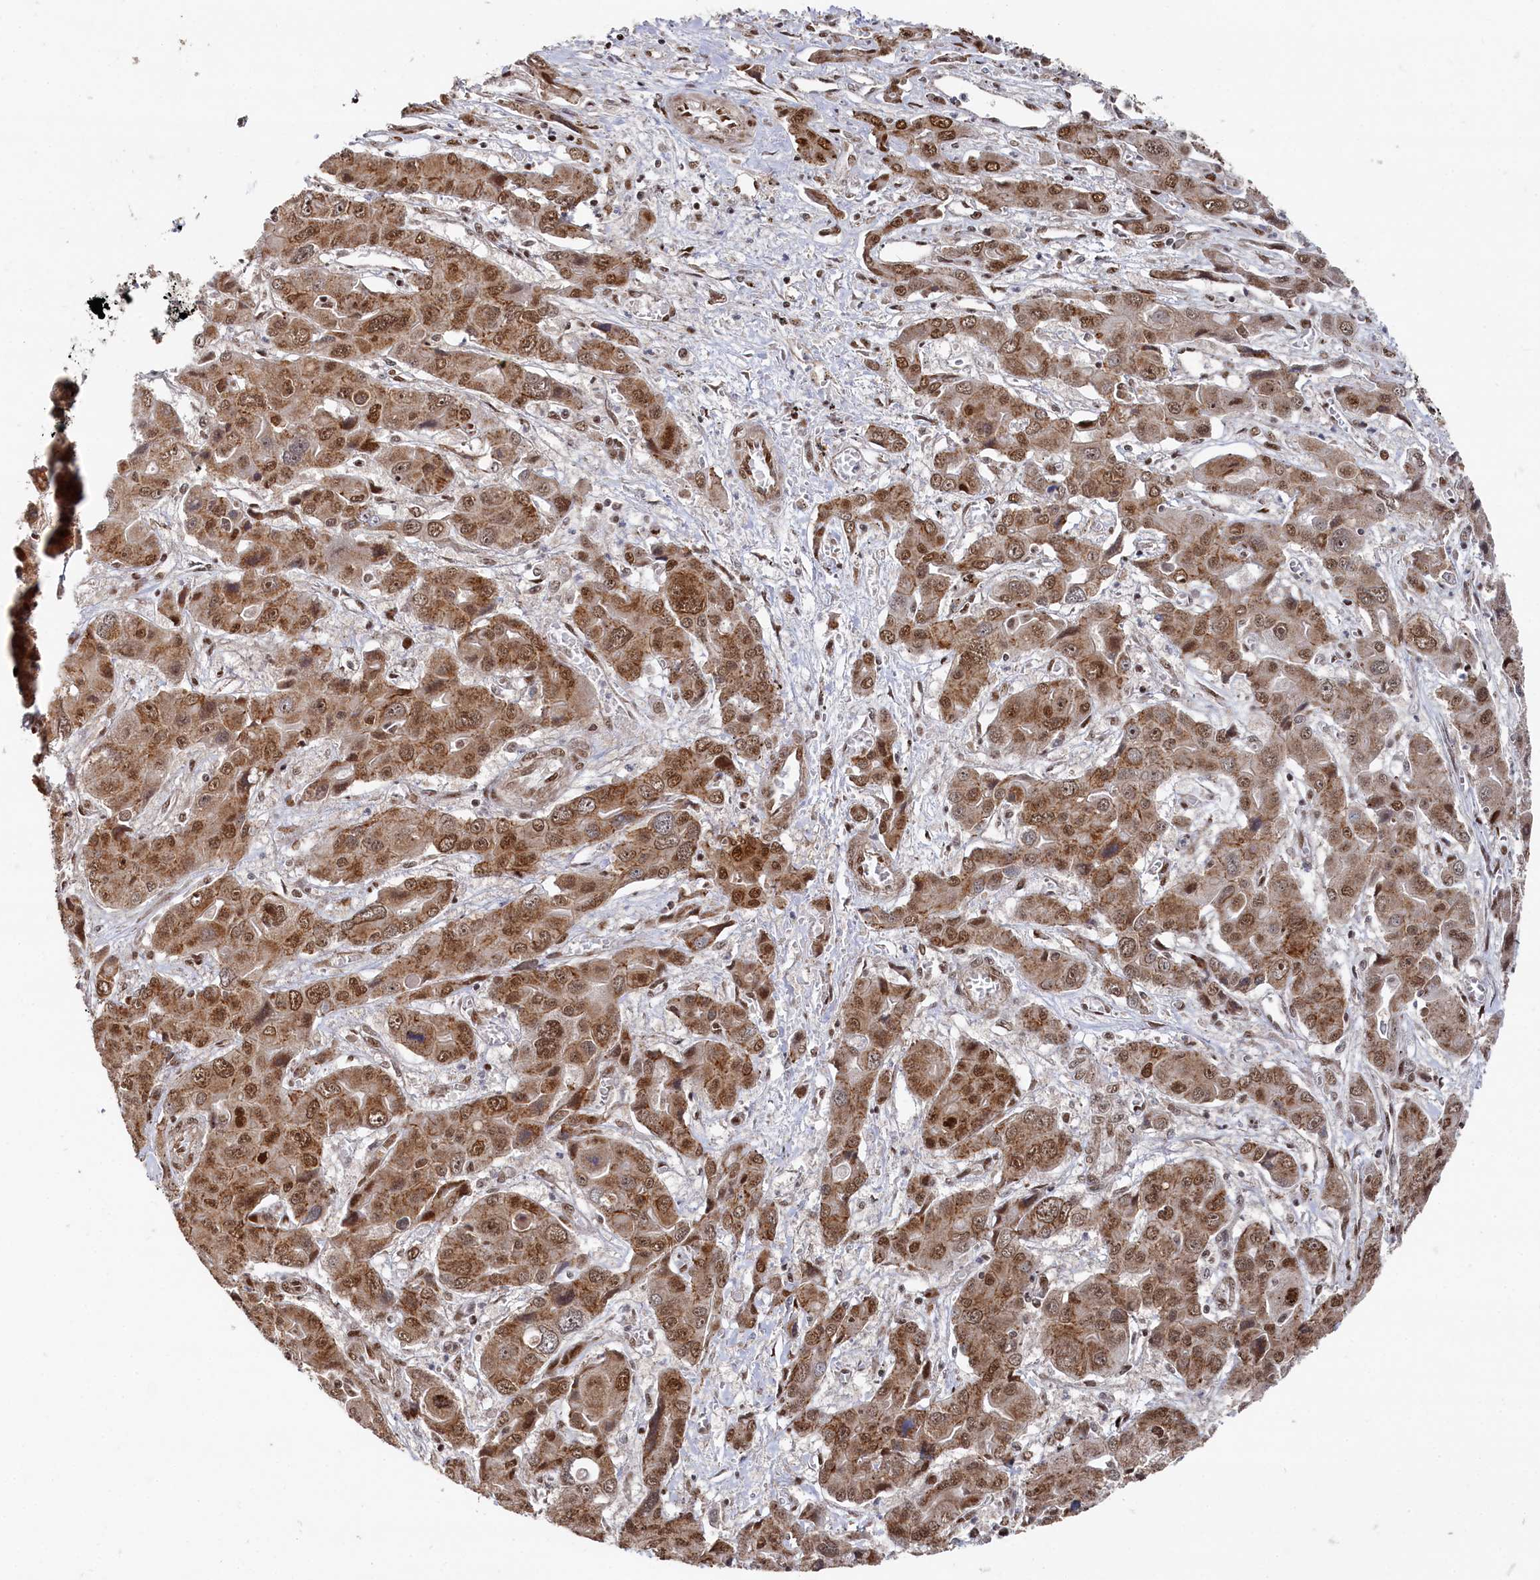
{"staining": {"intensity": "moderate", "quantity": ">75%", "location": "cytoplasmic/membranous,nuclear"}, "tissue": "liver cancer", "cell_type": "Tumor cells", "image_type": "cancer", "snomed": [{"axis": "morphology", "description": "Cholangiocarcinoma"}, {"axis": "topography", "description": "Liver"}], "caption": "There is medium levels of moderate cytoplasmic/membranous and nuclear positivity in tumor cells of cholangiocarcinoma (liver), as demonstrated by immunohistochemical staining (brown color).", "gene": "BUB3", "patient": {"sex": "male", "age": 67}}